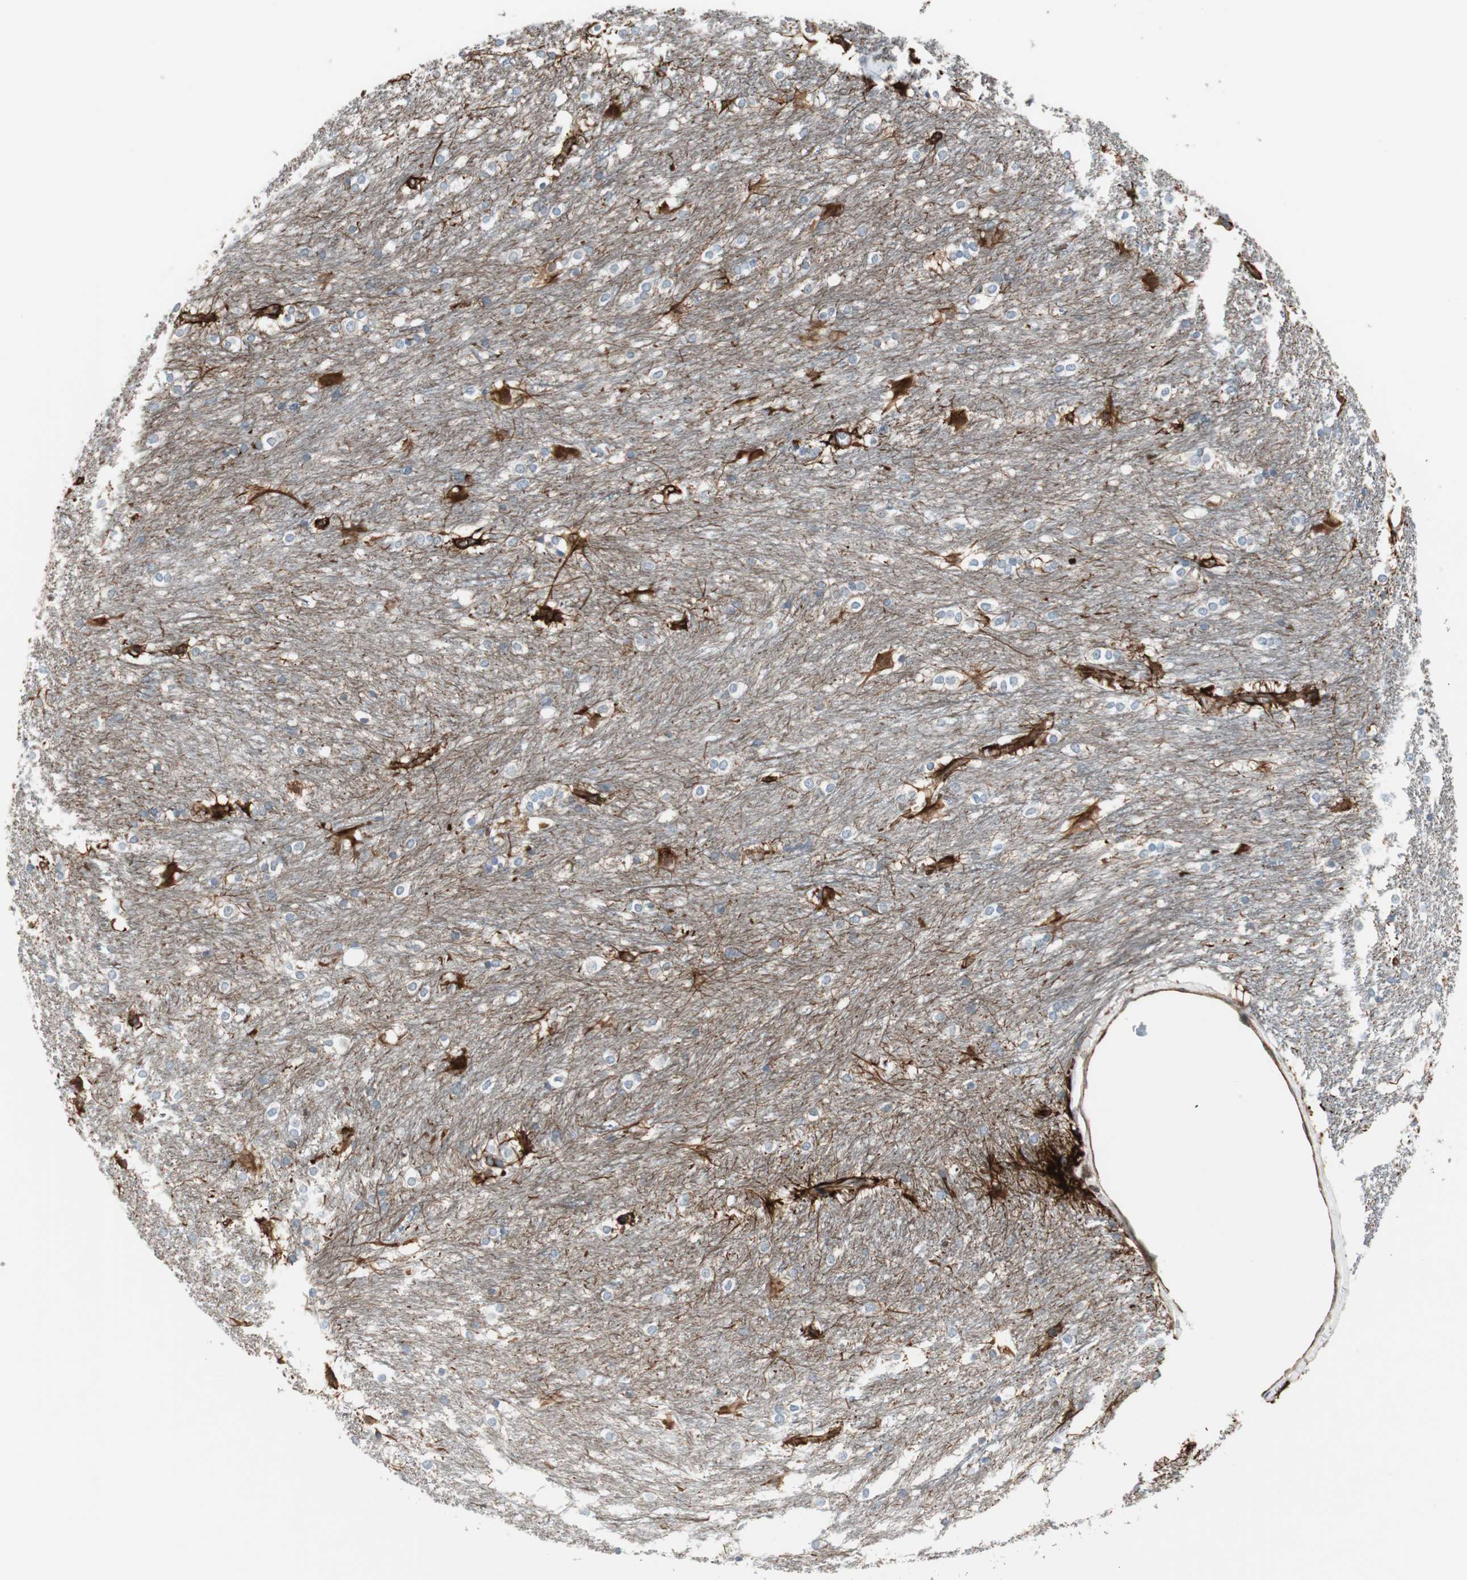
{"staining": {"intensity": "strong", "quantity": "<25%", "location": "cytoplasmic/membranous"}, "tissue": "caudate", "cell_type": "Glial cells", "image_type": "normal", "snomed": [{"axis": "morphology", "description": "Normal tissue, NOS"}, {"axis": "topography", "description": "Lateral ventricle wall"}], "caption": "DAB (3,3'-diaminobenzidine) immunohistochemical staining of unremarkable caudate reveals strong cytoplasmic/membranous protein expression in about <25% of glial cells.", "gene": "TCTA", "patient": {"sex": "female", "age": 19}}